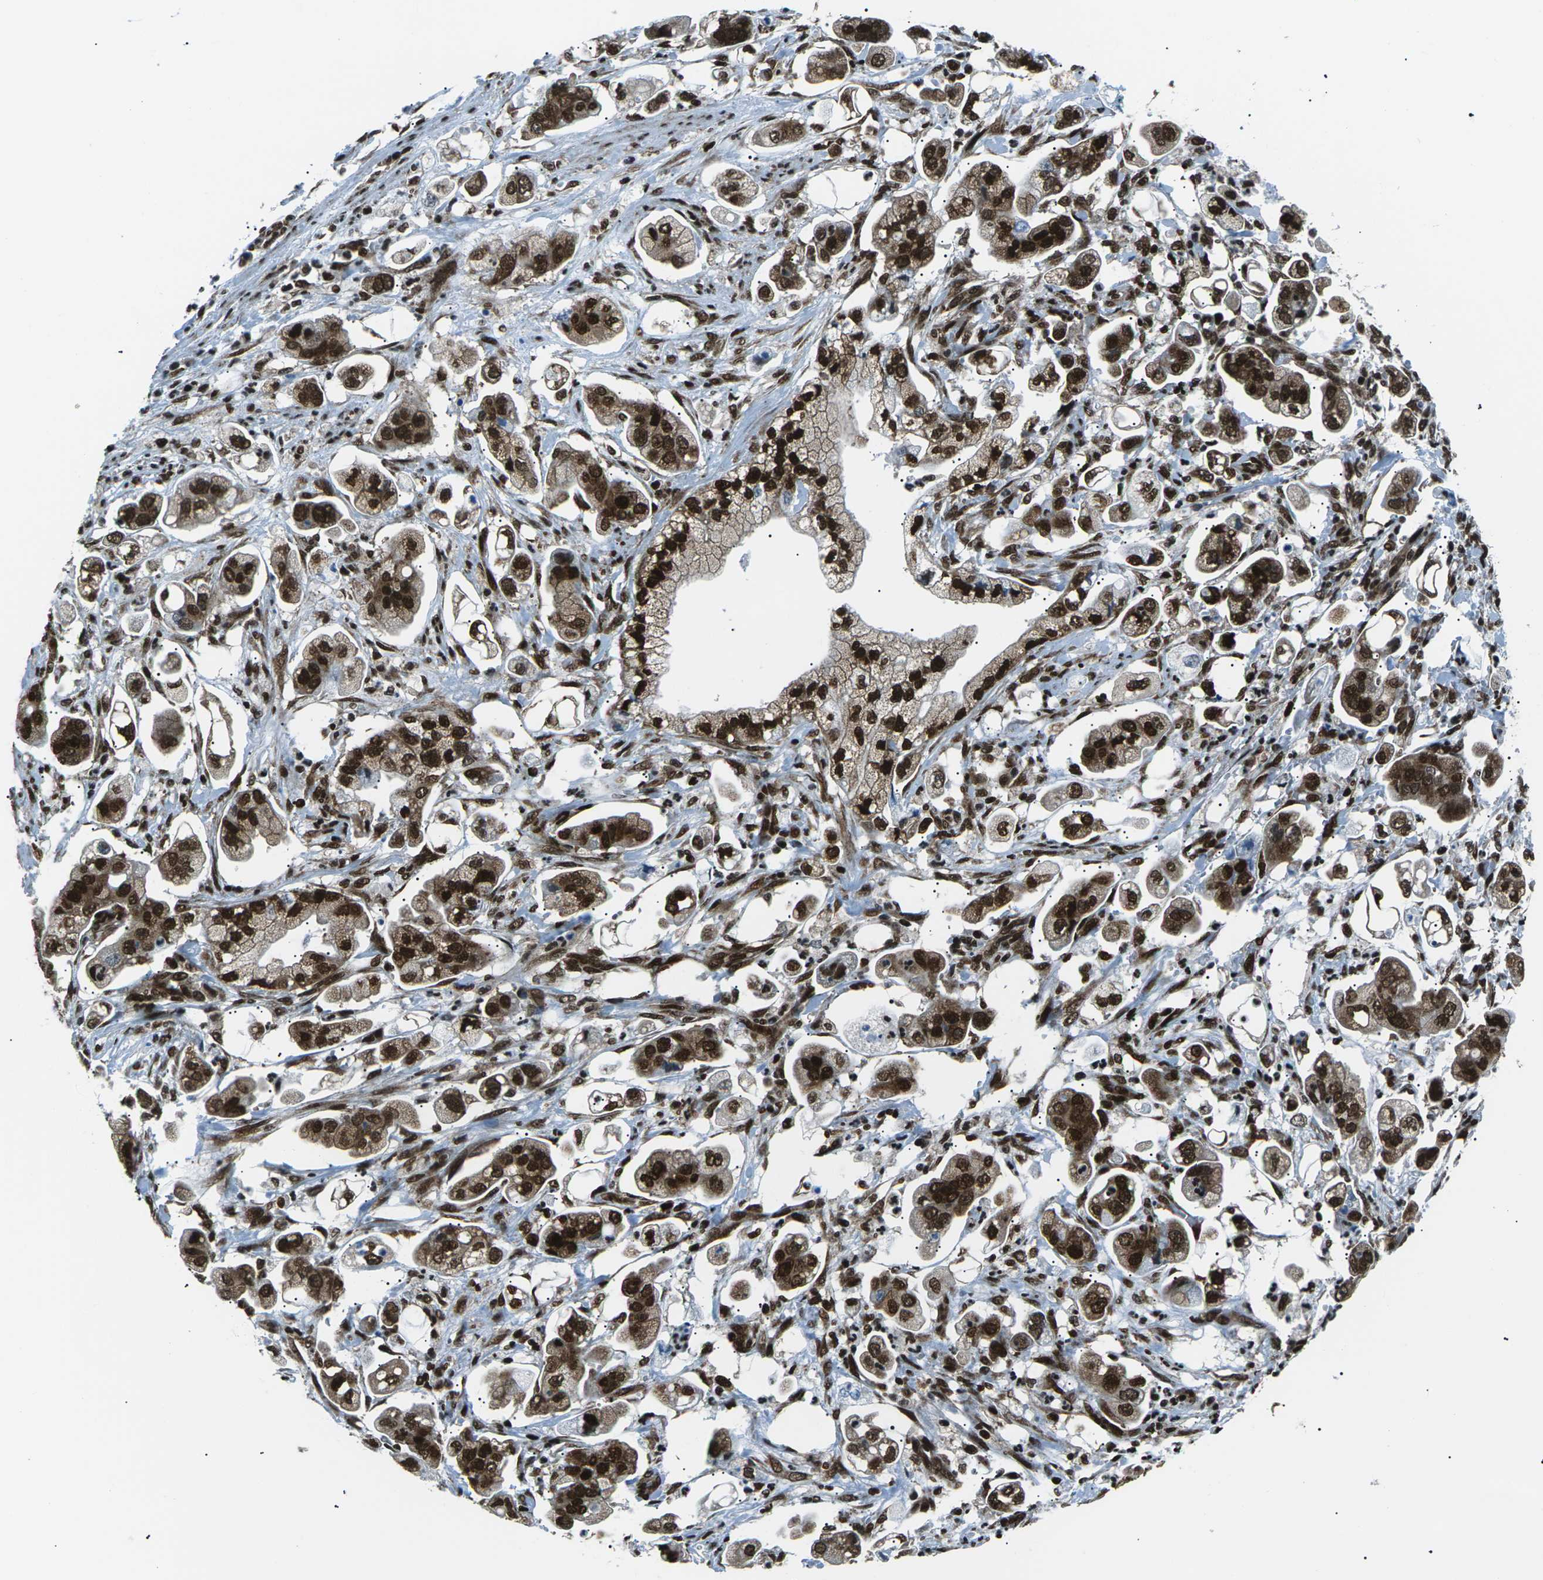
{"staining": {"intensity": "strong", "quantity": ">75%", "location": "nuclear"}, "tissue": "stomach cancer", "cell_type": "Tumor cells", "image_type": "cancer", "snomed": [{"axis": "morphology", "description": "Adenocarcinoma, NOS"}, {"axis": "topography", "description": "Stomach"}], "caption": "IHC (DAB (3,3'-diaminobenzidine)) staining of human stomach cancer demonstrates strong nuclear protein staining in approximately >75% of tumor cells.", "gene": "HNRNPK", "patient": {"sex": "male", "age": 62}}